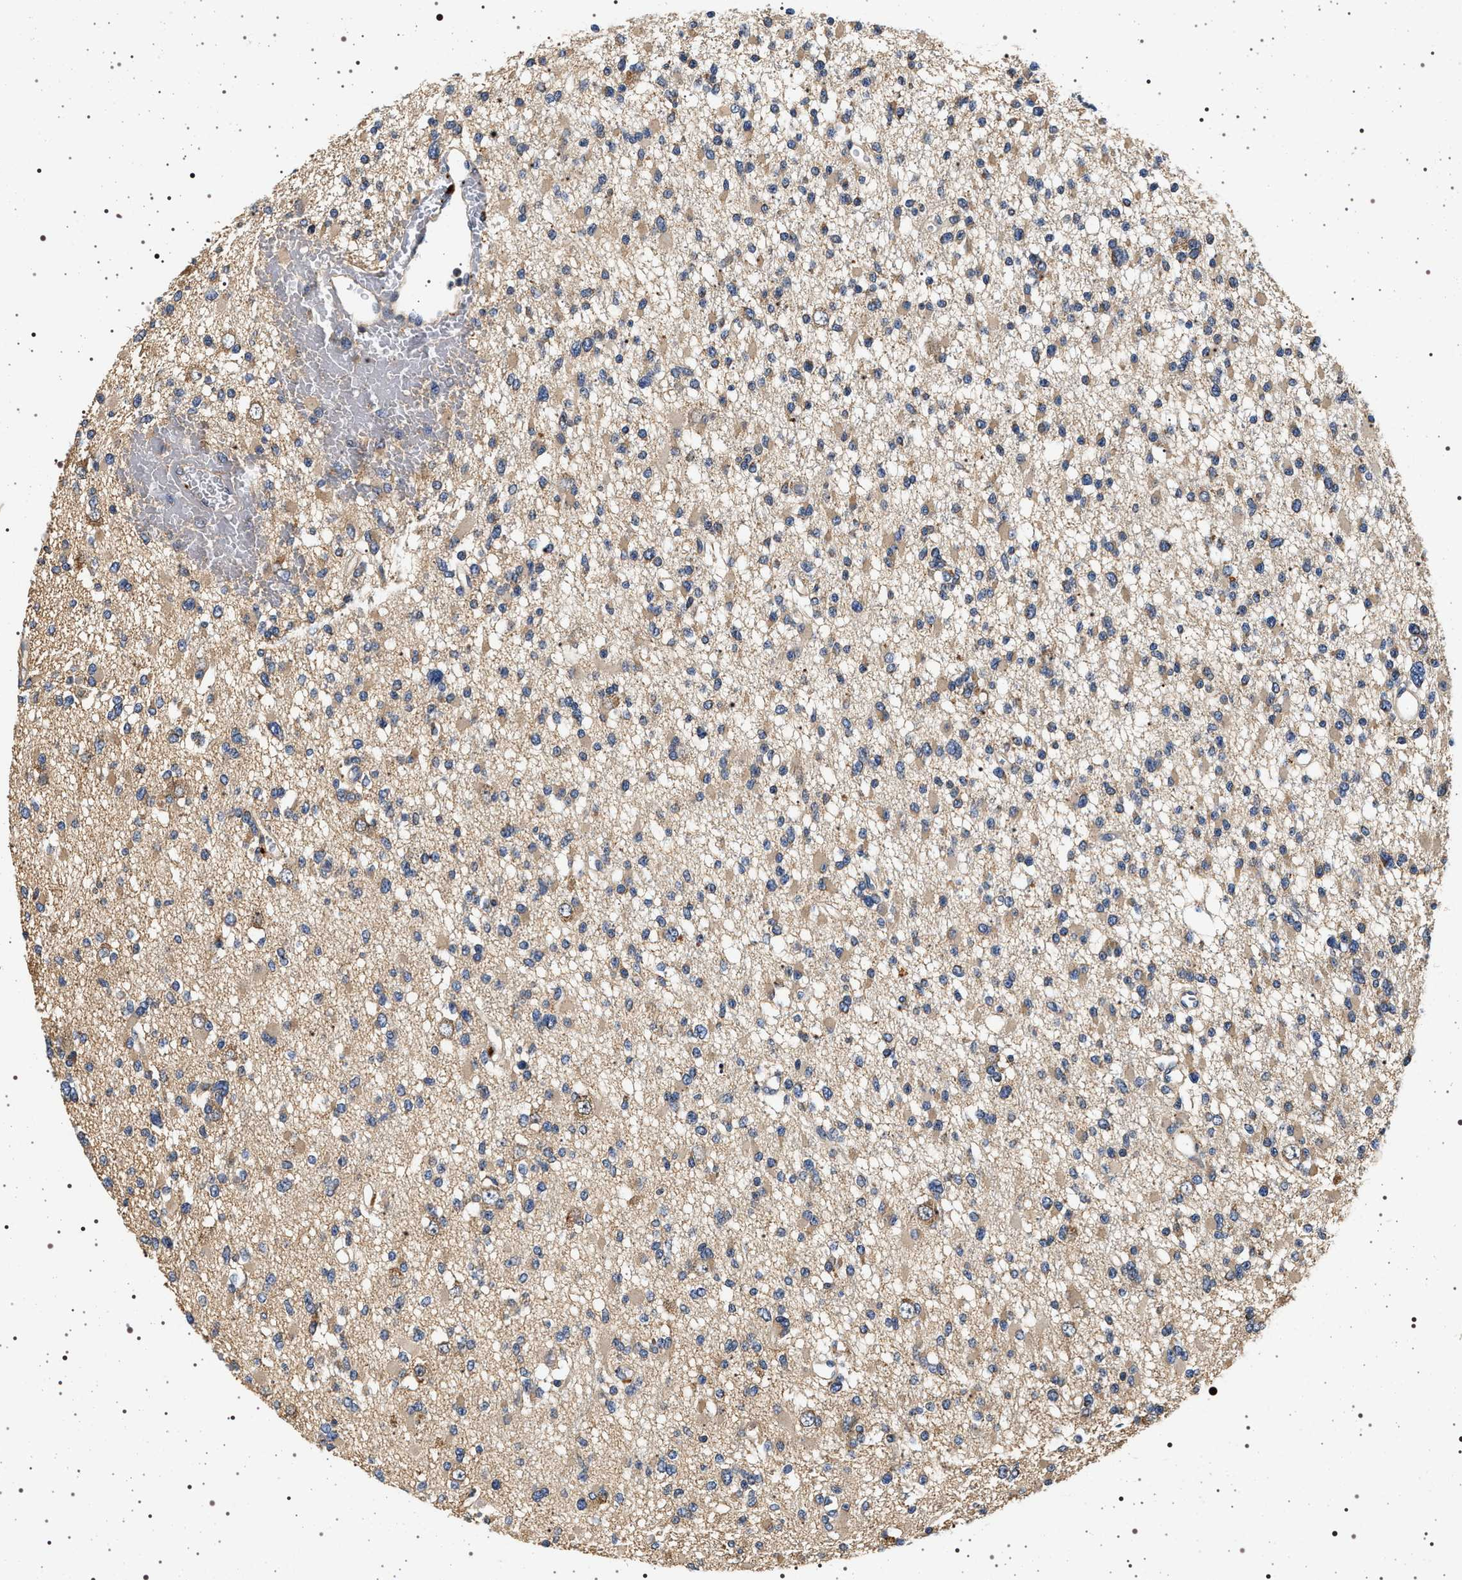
{"staining": {"intensity": "weak", "quantity": "25%-75%", "location": "cytoplasmic/membranous"}, "tissue": "glioma", "cell_type": "Tumor cells", "image_type": "cancer", "snomed": [{"axis": "morphology", "description": "Glioma, malignant, Low grade"}, {"axis": "topography", "description": "Brain"}], "caption": "Immunohistochemical staining of human malignant glioma (low-grade) demonstrates low levels of weak cytoplasmic/membranous expression in approximately 25%-75% of tumor cells.", "gene": "DCBLD2", "patient": {"sex": "female", "age": 22}}